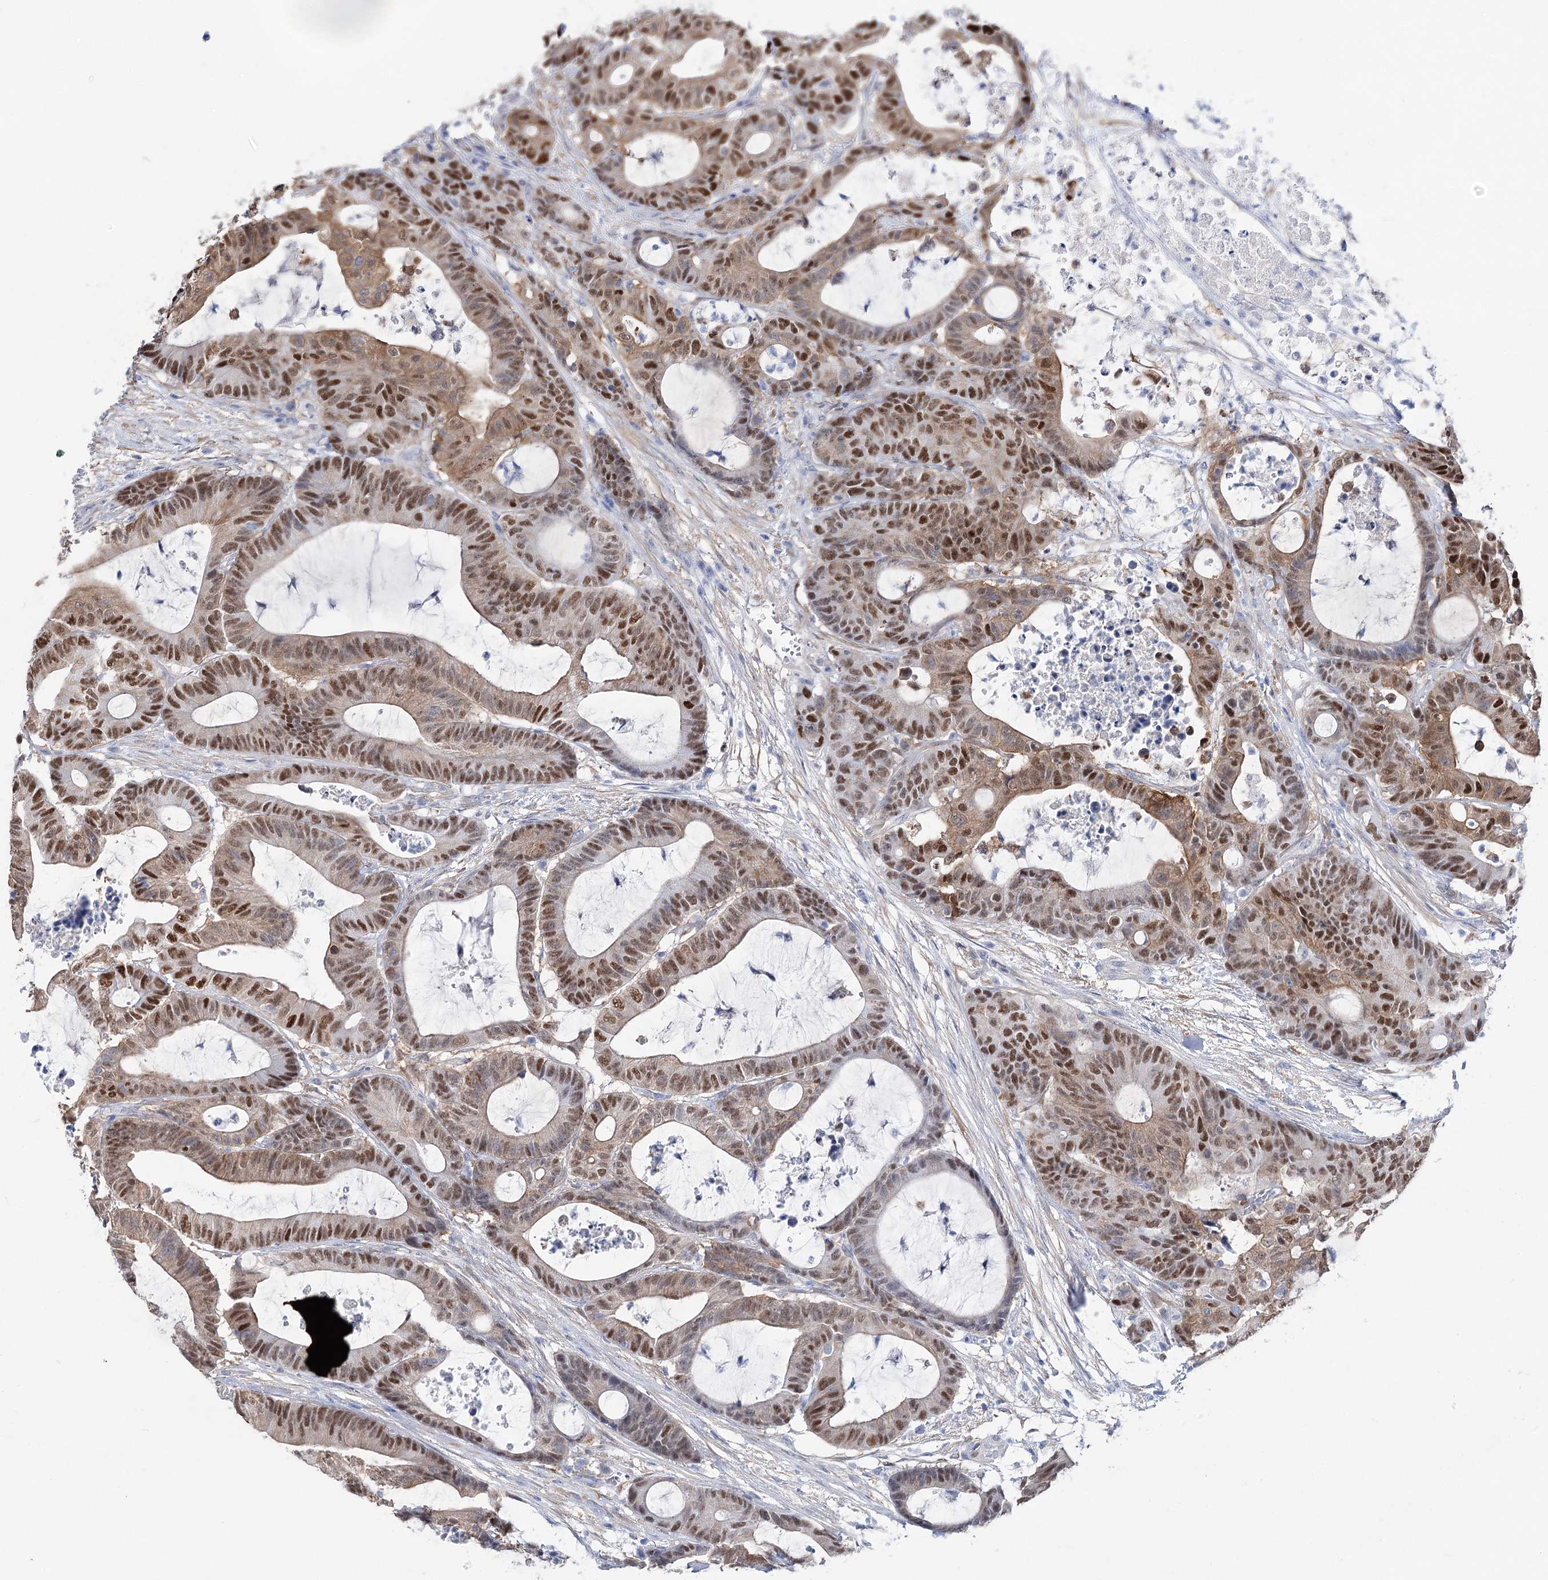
{"staining": {"intensity": "strong", "quantity": ">75%", "location": "nuclear"}, "tissue": "colorectal cancer", "cell_type": "Tumor cells", "image_type": "cancer", "snomed": [{"axis": "morphology", "description": "Adenocarcinoma, NOS"}, {"axis": "topography", "description": "Colon"}], "caption": "This is an image of immunohistochemistry (IHC) staining of colorectal adenocarcinoma, which shows strong positivity in the nuclear of tumor cells.", "gene": "UGDH", "patient": {"sex": "female", "age": 84}}